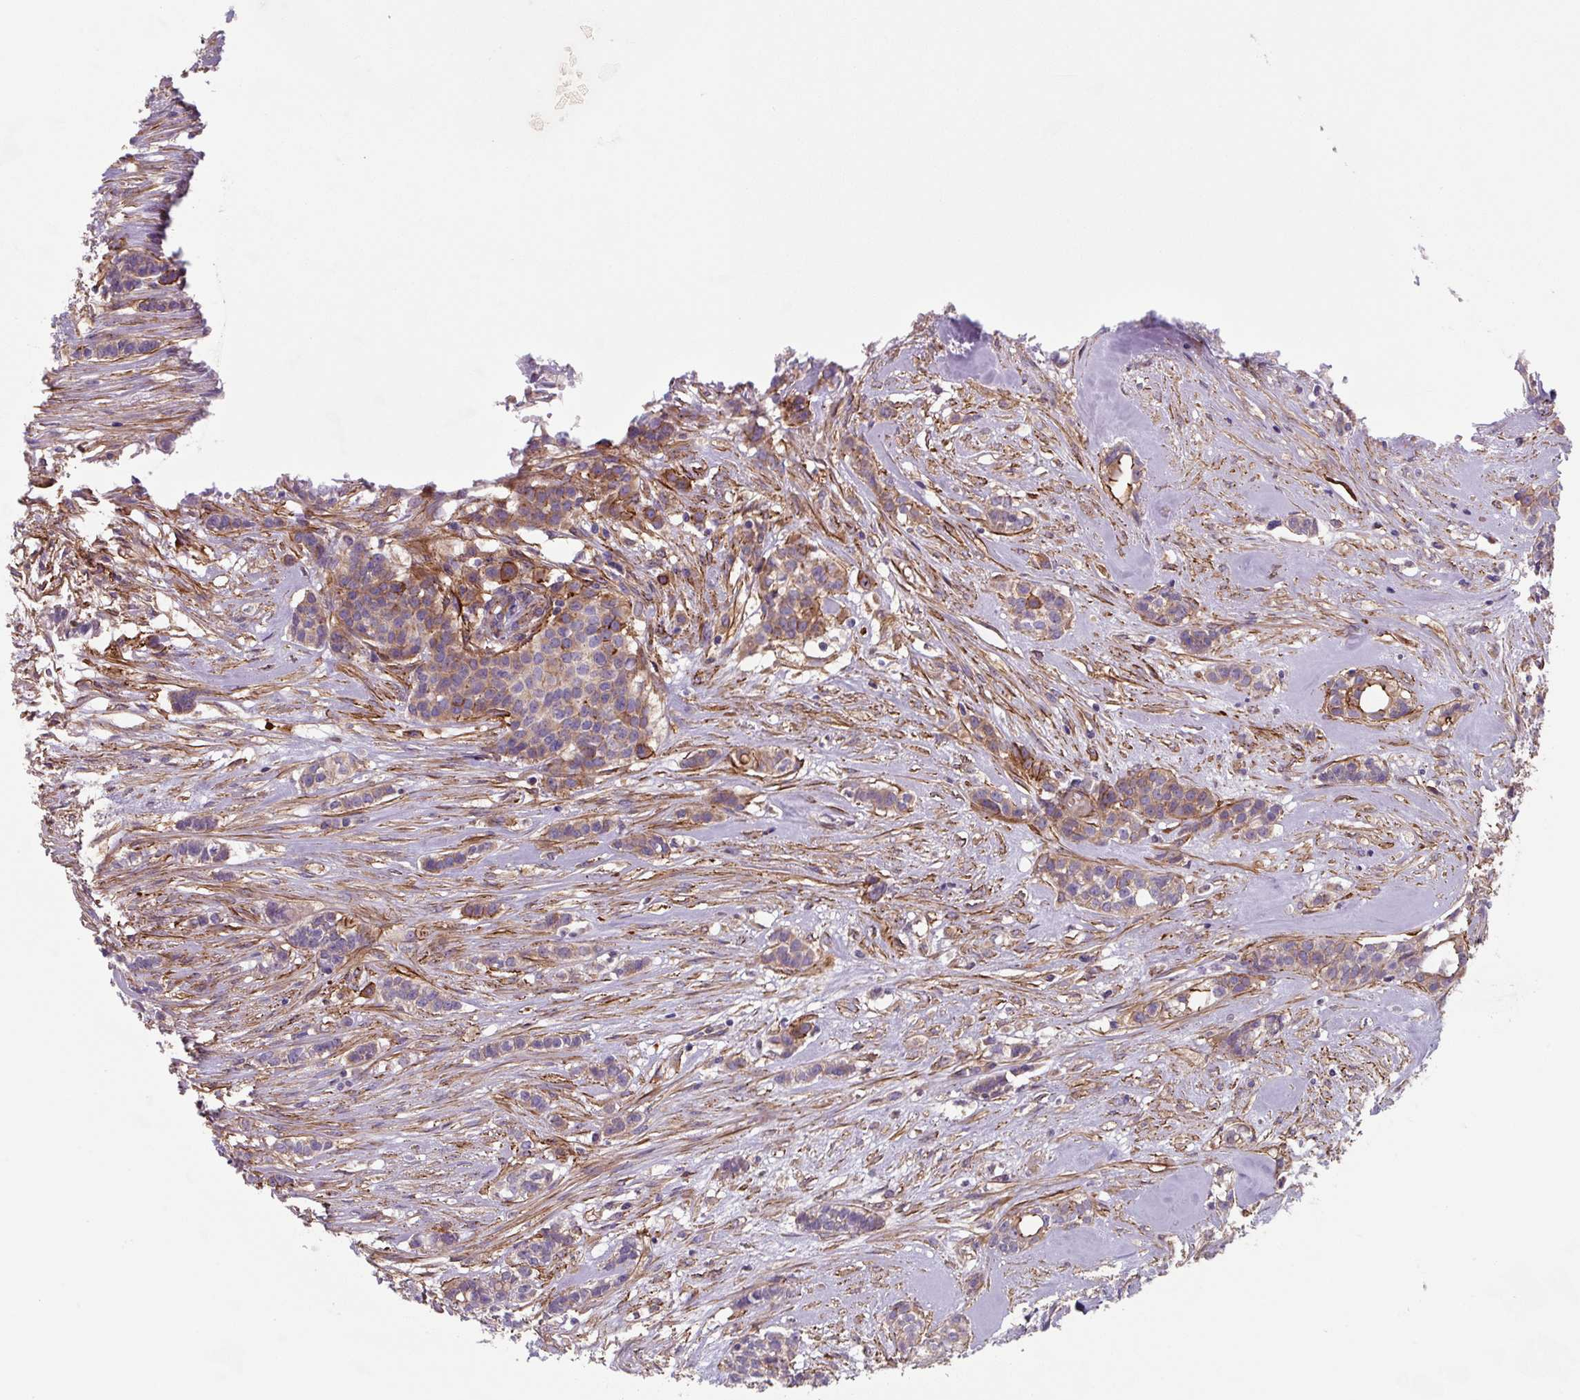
{"staining": {"intensity": "moderate", "quantity": ">75%", "location": "cytoplasmic/membranous"}, "tissue": "head and neck cancer", "cell_type": "Tumor cells", "image_type": "cancer", "snomed": [{"axis": "morphology", "description": "Adenocarcinoma, NOS"}, {"axis": "topography", "description": "Head-Neck"}], "caption": "IHC of human head and neck adenocarcinoma displays medium levels of moderate cytoplasmic/membranous staining in approximately >75% of tumor cells. (DAB IHC, brown staining for protein, blue staining for nuclei).", "gene": "DHFR2", "patient": {"sex": "male", "age": 81}}